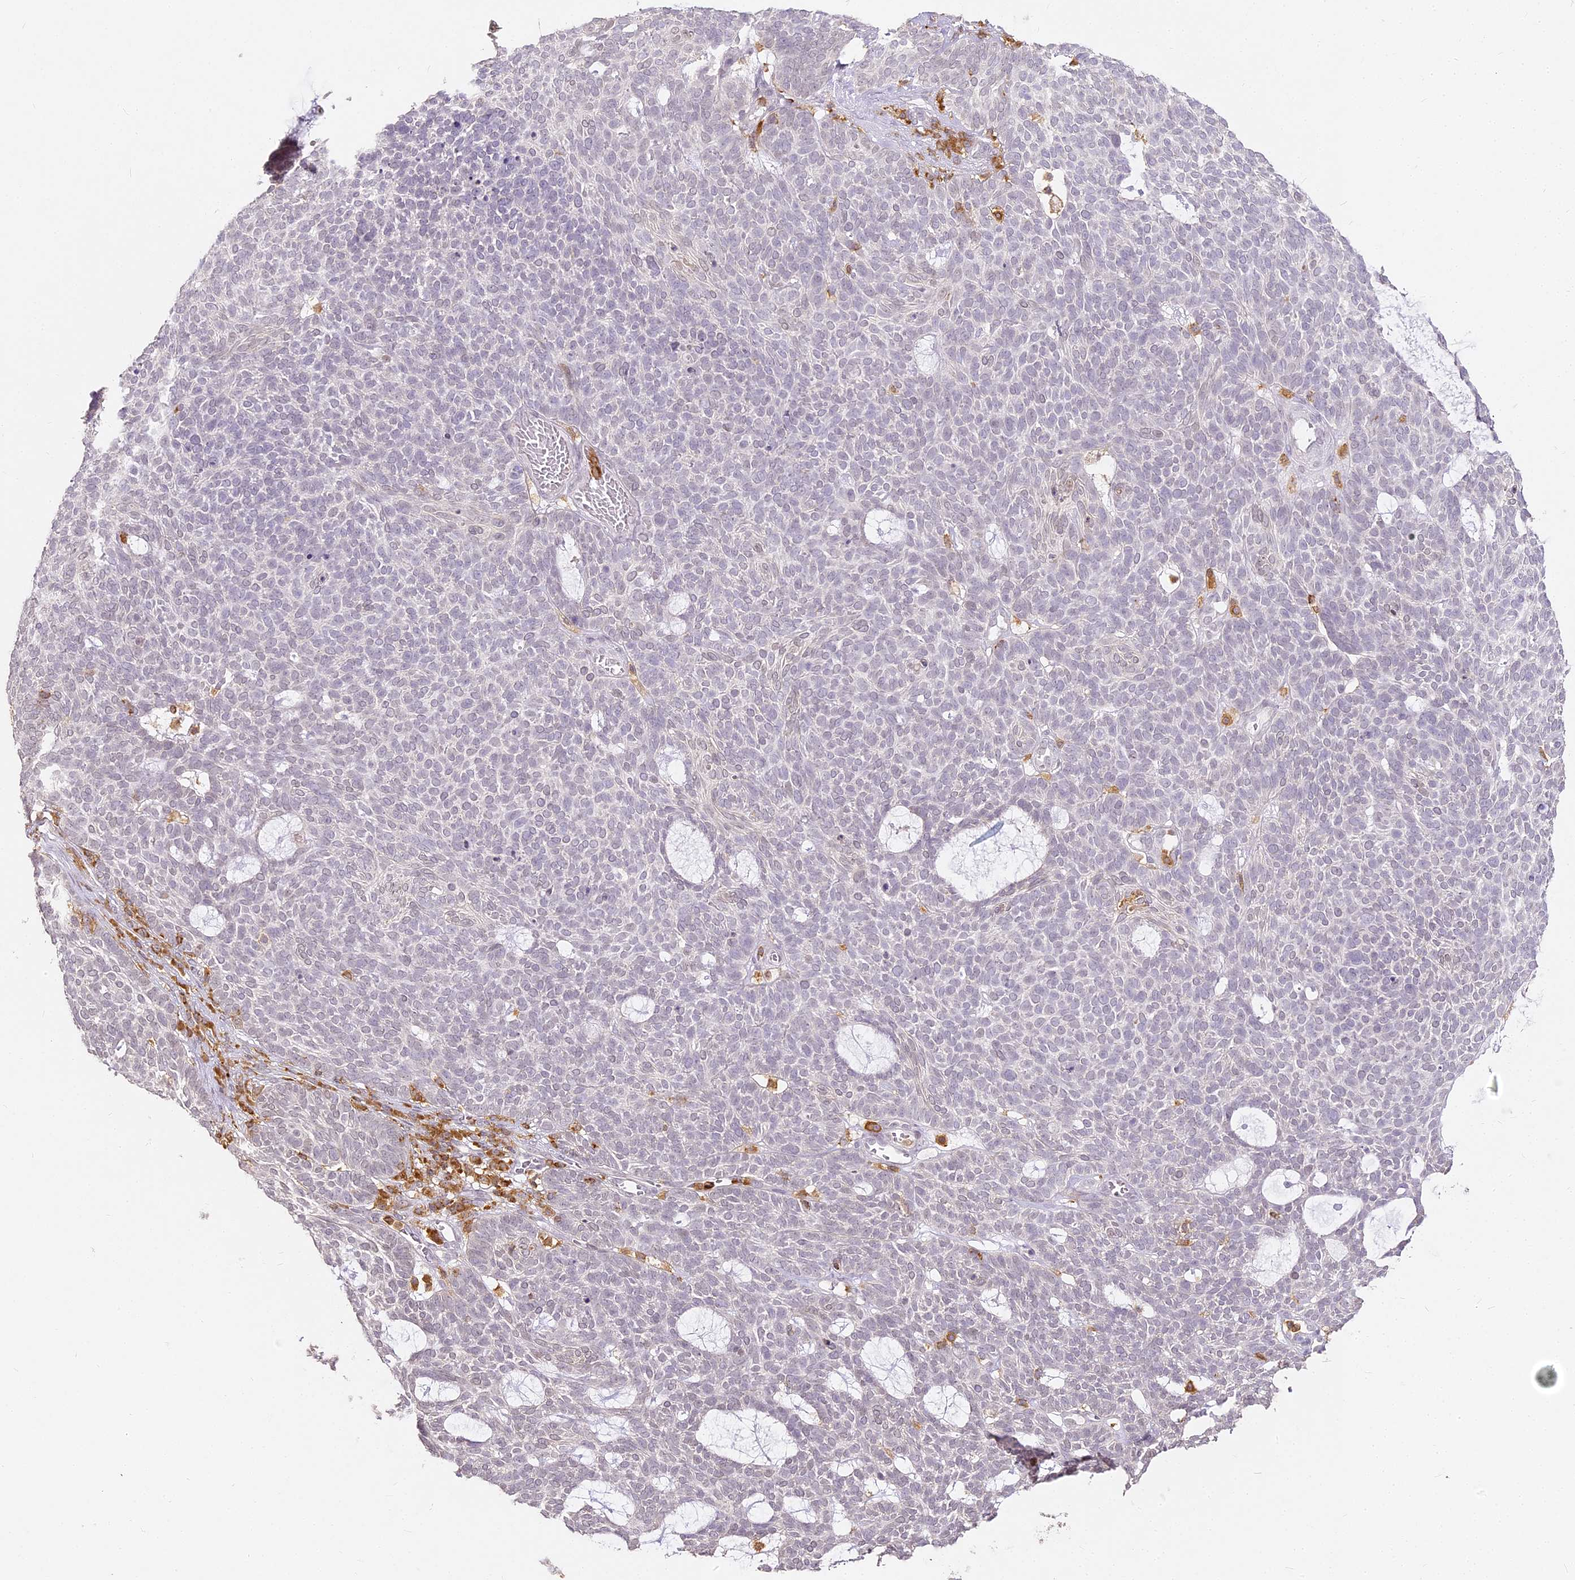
{"staining": {"intensity": "negative", "quantity": "none", "location": "none"}, "tissue": "skin cancer", "cell_type": "Tumor cells", "image_type": "cancer", "snomed": [{"axis": "morphology", "description": "Squamous cell carcinoma, NOS"}, {"axis": "topography", "description": "Skin"}], "caption": "Immunohistochemistry (IHC) micrograph of neoplastic tissue: squamous cell carcinoma (skin) stained with DAB reveals no significant protein expression in tumor cells.", "gene": "DOCK2", "patient": {"sex": "female", "age": 90}}